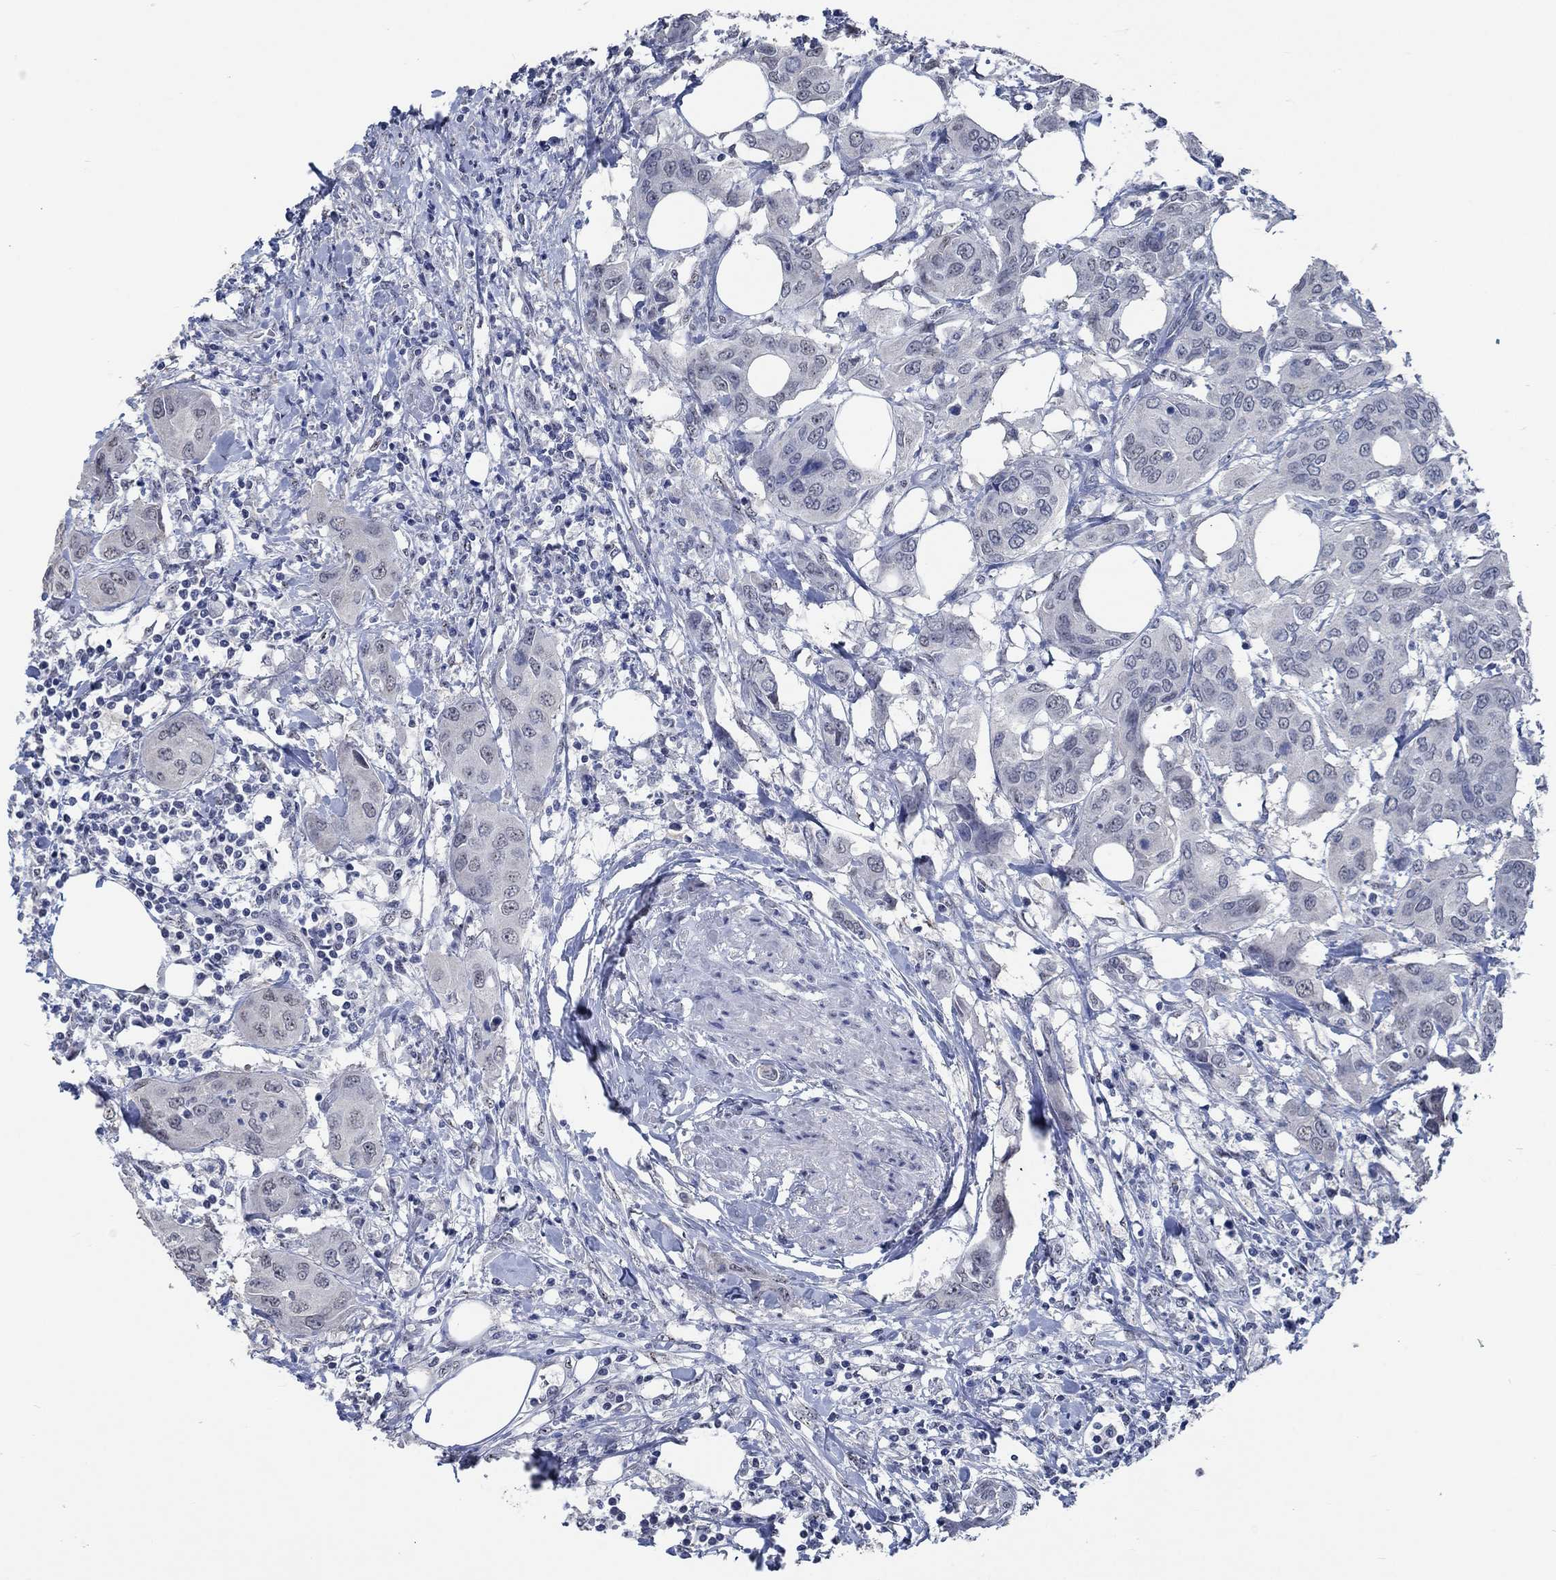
{"staining": {"intensity": "negative", "quantity": "none", "location": "none"}, "tissue": "urothelial cancer", "cell_type": "Tumor cells", "image_type": "cancer", "snomed": [{"axis": "morphology", "description": "Urothelial carcinoma, NOS"}, {"axis": "morphology", "description": "Urothelial carcinoma, High grade"}, {"axis": "topography", "description": "Urinary bladder"}], "caption": "A micrograph of human transitional cell carcinoma is negative for staining in tumor cells. The staining is performed using DAB (3,3'-diaminobenzidine) brown chromogen with nuclei counter-stained in using hematoxylin.", "gene": "OBSCN", "patient": {"sex": "male", "age": 63}}